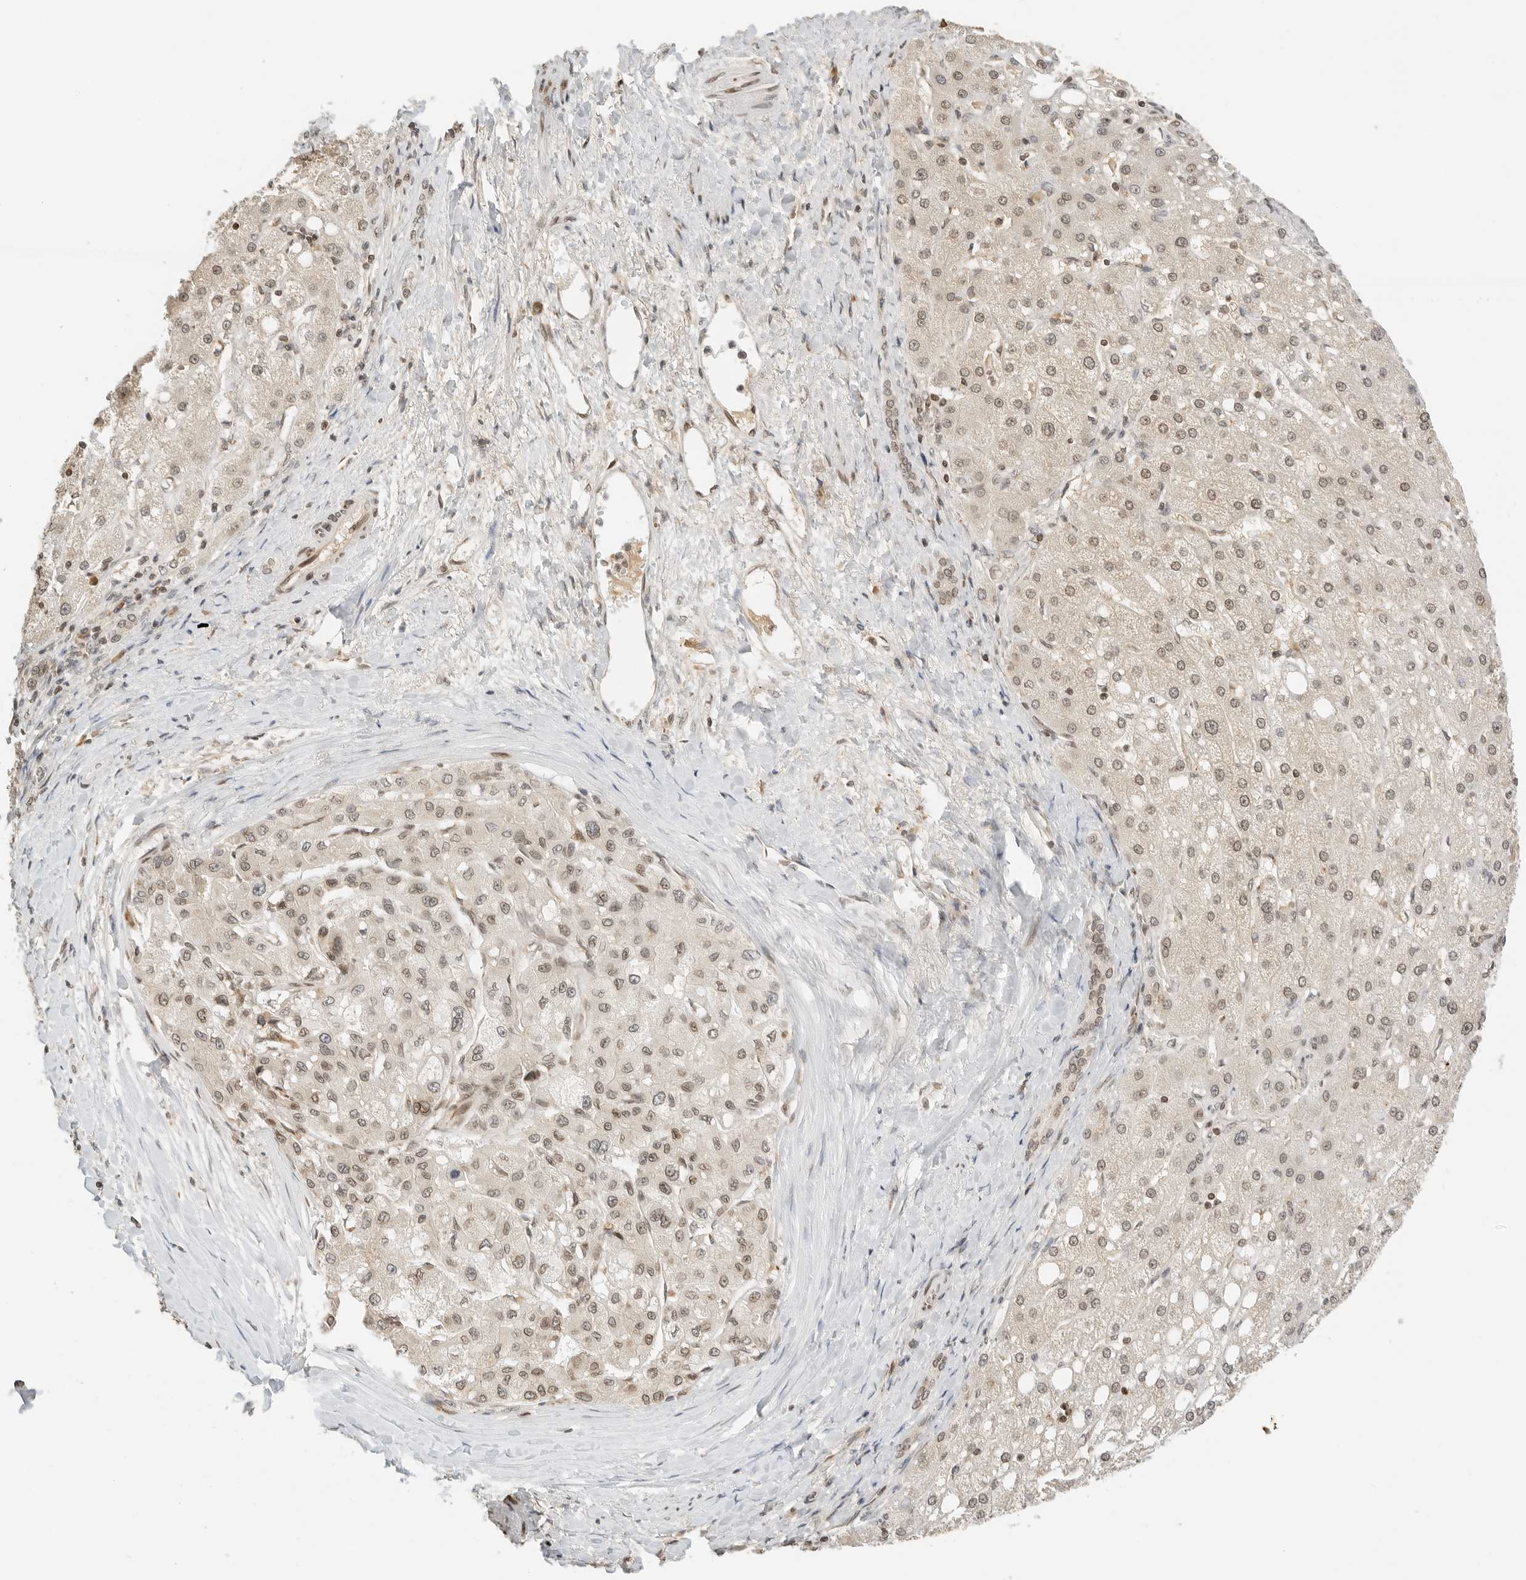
{"staining": {"intensity": "weak", "quantity": ">75%", "location": "nuclear"}, "tissue": "liver cancer", "cell_type": "Tumor cells", "image_type": "cancer", "snomed": [{"axis": "morphology", "description": "Carcinoma, Hepatocellular, NOS"}, {"axis": "topography", "description": "Liver"}], "caption": "This micrograph demonstrates hepatocellular carcinoma (liver) stained with immunohistochemistry to label a protein in brown. The nuclear of tumor cells show weak positivity for the protein. Nuclei are counter-stained blue.", "gene": "POLH", "patient": {"sex": "male", "age": 80}}